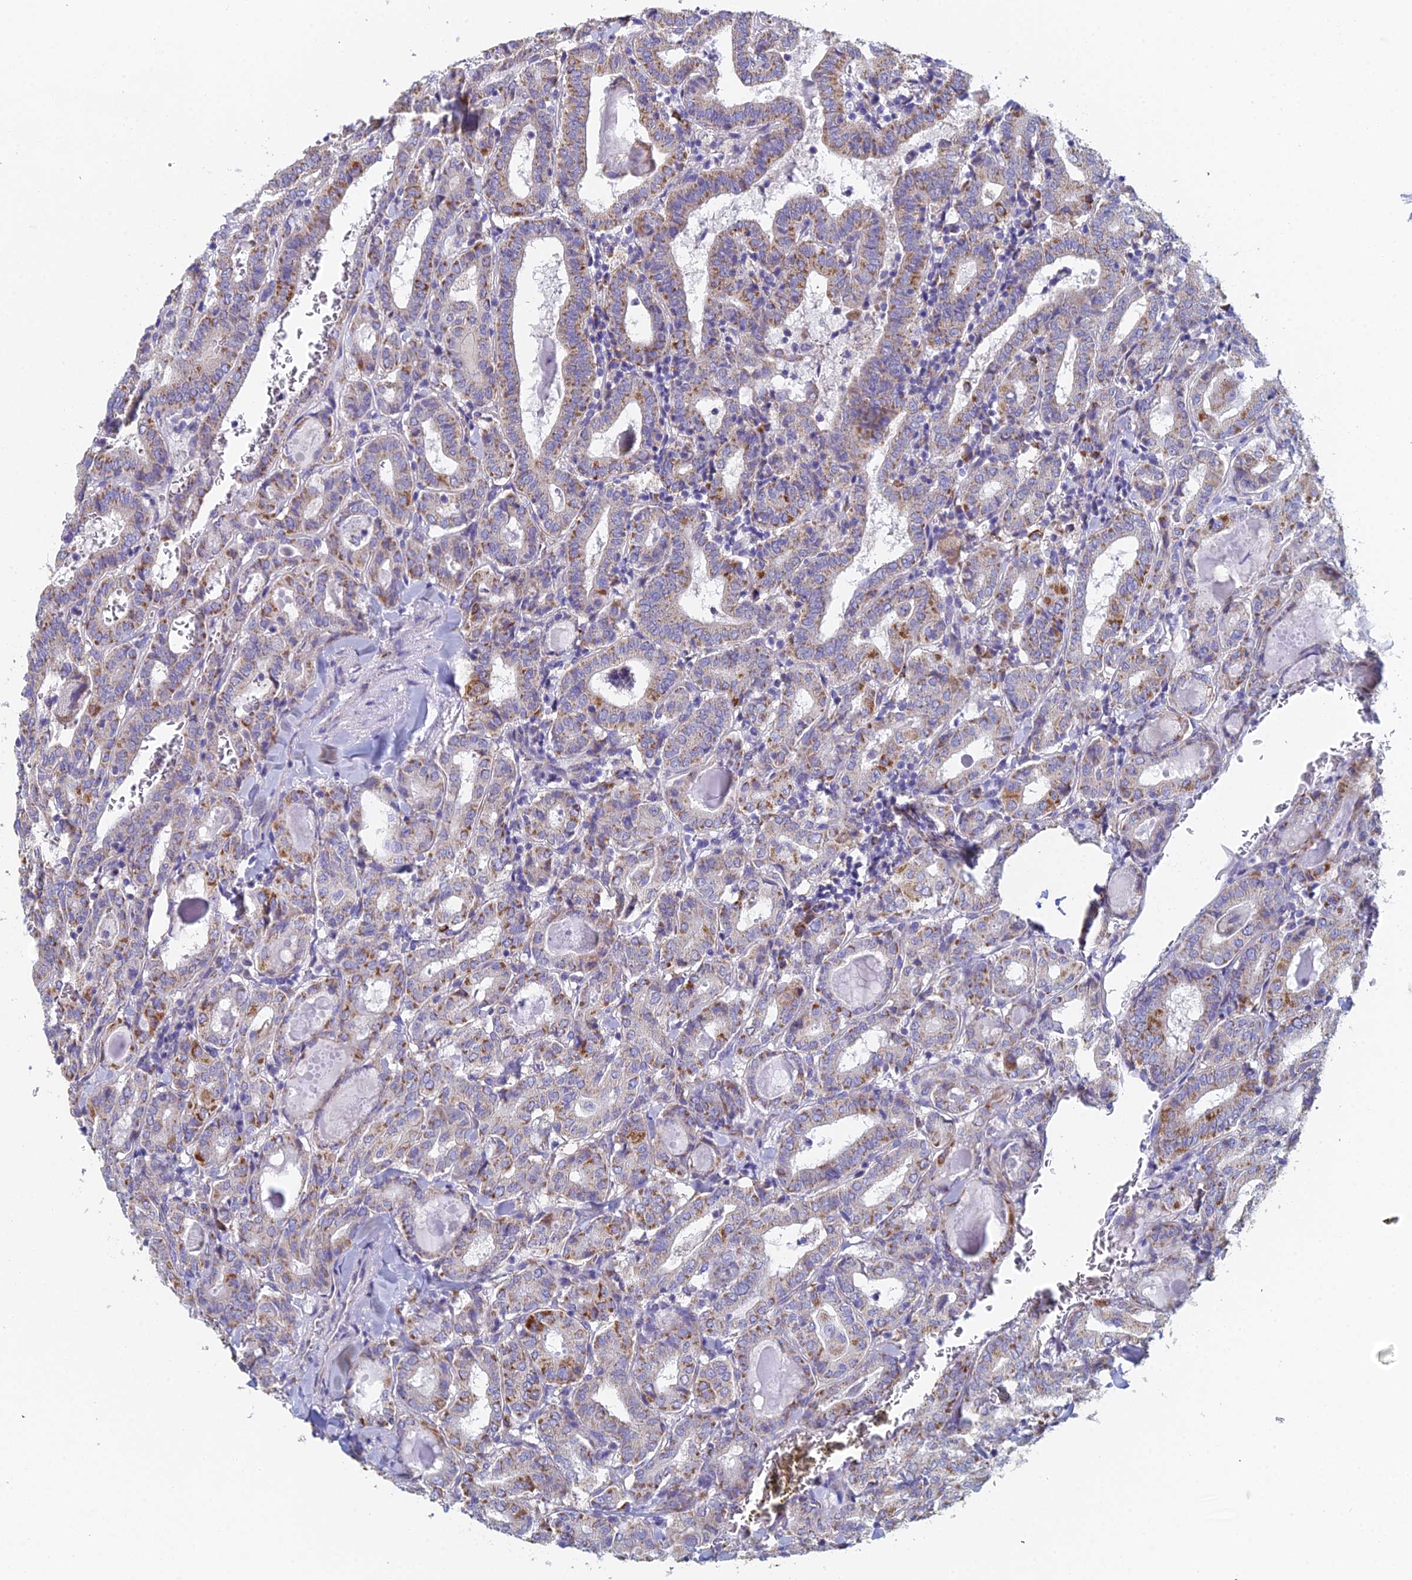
{"staining": {"intensity": "moderate", "quantity": "25%-75%", "location": "cytoplasmic/membranous"}, "tissue": "thyroid cancer", "cell_type": "Tumor cells", "image_type": "cancer", "snomed": [{"axis": "morphology", "description": "Papillary adenocarcinoma, NOS"}, {"axis": "topography", "description": "Thyroid gland"}], "caption": "A high-resolution image shows immunohistochemistry (IHC) staining of thyroid papillary adenocarcinoma, which exhibits moderate cytoplasmic/membranous positivity in approximately 25%-75% of tumor cells.", "gene": "CRACR2B", "patient": {"sex": "female", "age": 72}}